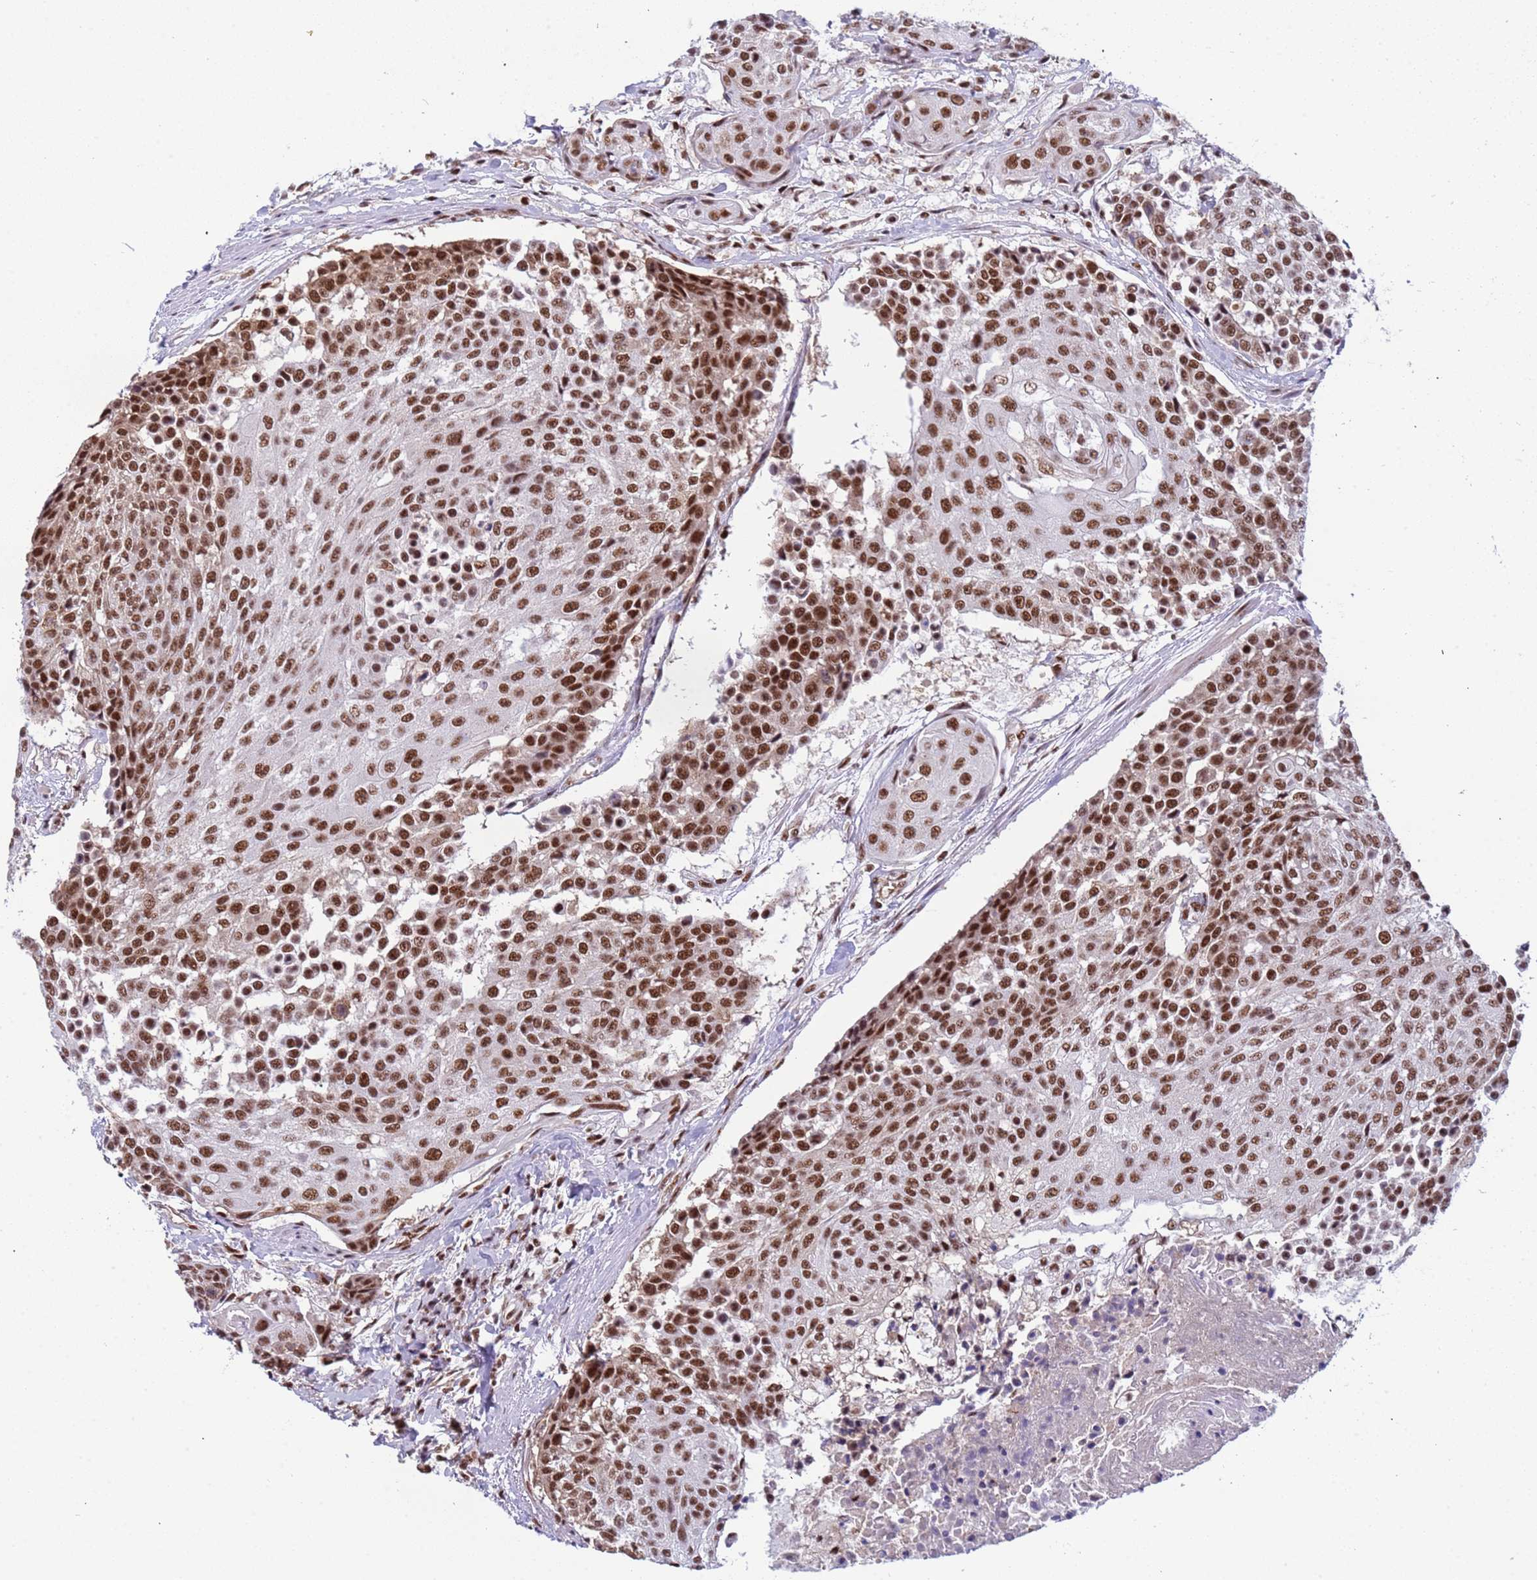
{"staining": {"intensity": "strong", "quantity": ">75%", "location": "nuclear"}, "tissue": "urothelial cancer", "cell_type": "Tumor cells", "image_type": "cancer", "snomed": [{"axis": "morphology", "description": "Urothelial carcinoma, High grade"}, {"axis": "topography", "description": "Urinary bladder"}], "caption": "Urothelial carcinoma (high-grade) stained with IHC shows strong nuclear staining in about >75% of tumor cells.", "gene": "SRRT", "patient": {"sex": "female", "age": 63}}